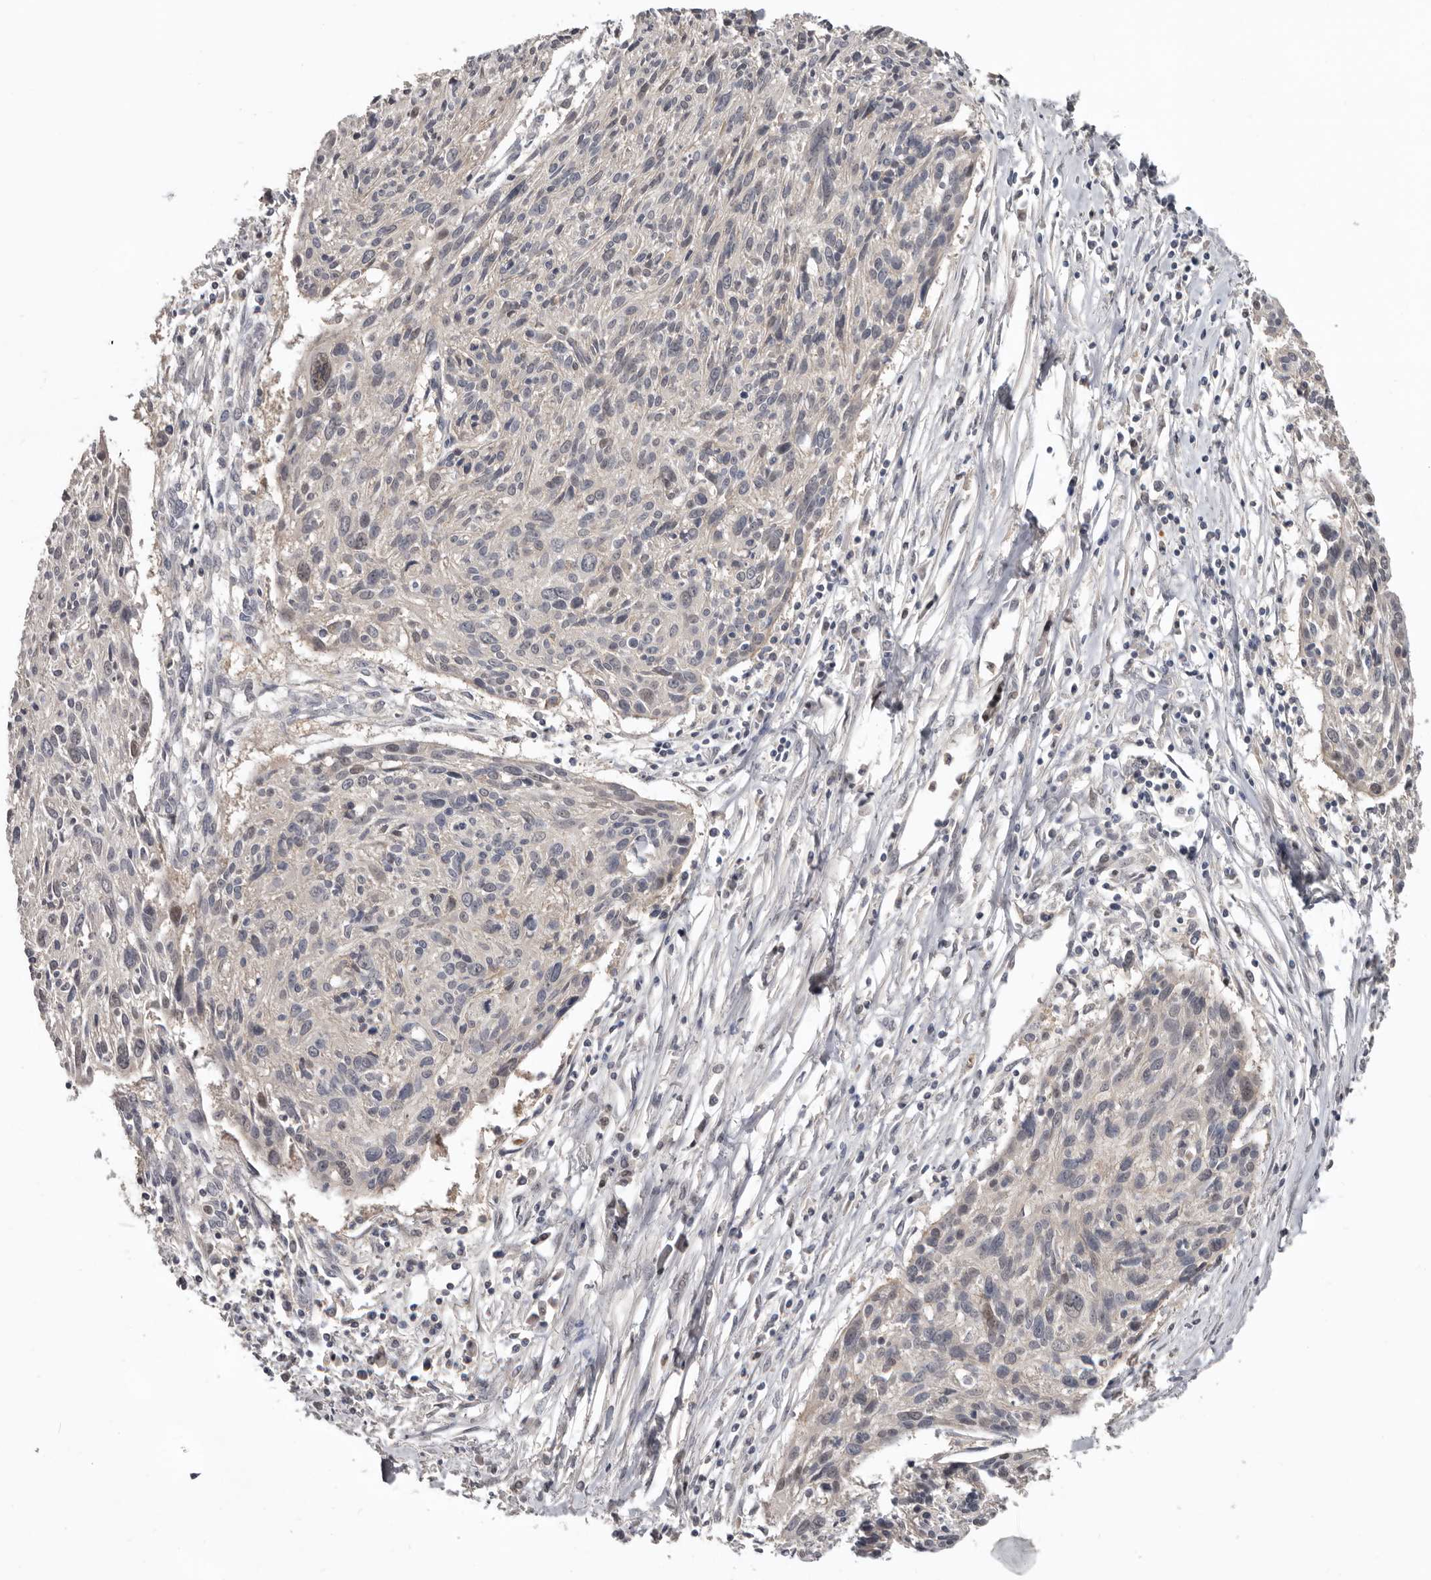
{"staining": {"intensity": "negative", "quantity": "none", "location": "none"}, "tissue": "cervical cancer", "cell_type": "Tumor cells", "image_type": "cancer", "snomed": [{"axis": "morphology", "description": "Squamous cell carcinoma, NOS"}, {"axis": "topography", "description": "Cervix"}], "caption": "Histopathology image shows no protein expression in tumor cells of cervical cancer tissue. (Immunohistochemistry (ihc), brightfield microscopy, high magnification).", "gene": "RBKS", "patient": {"sex": "female", "age": 51}}